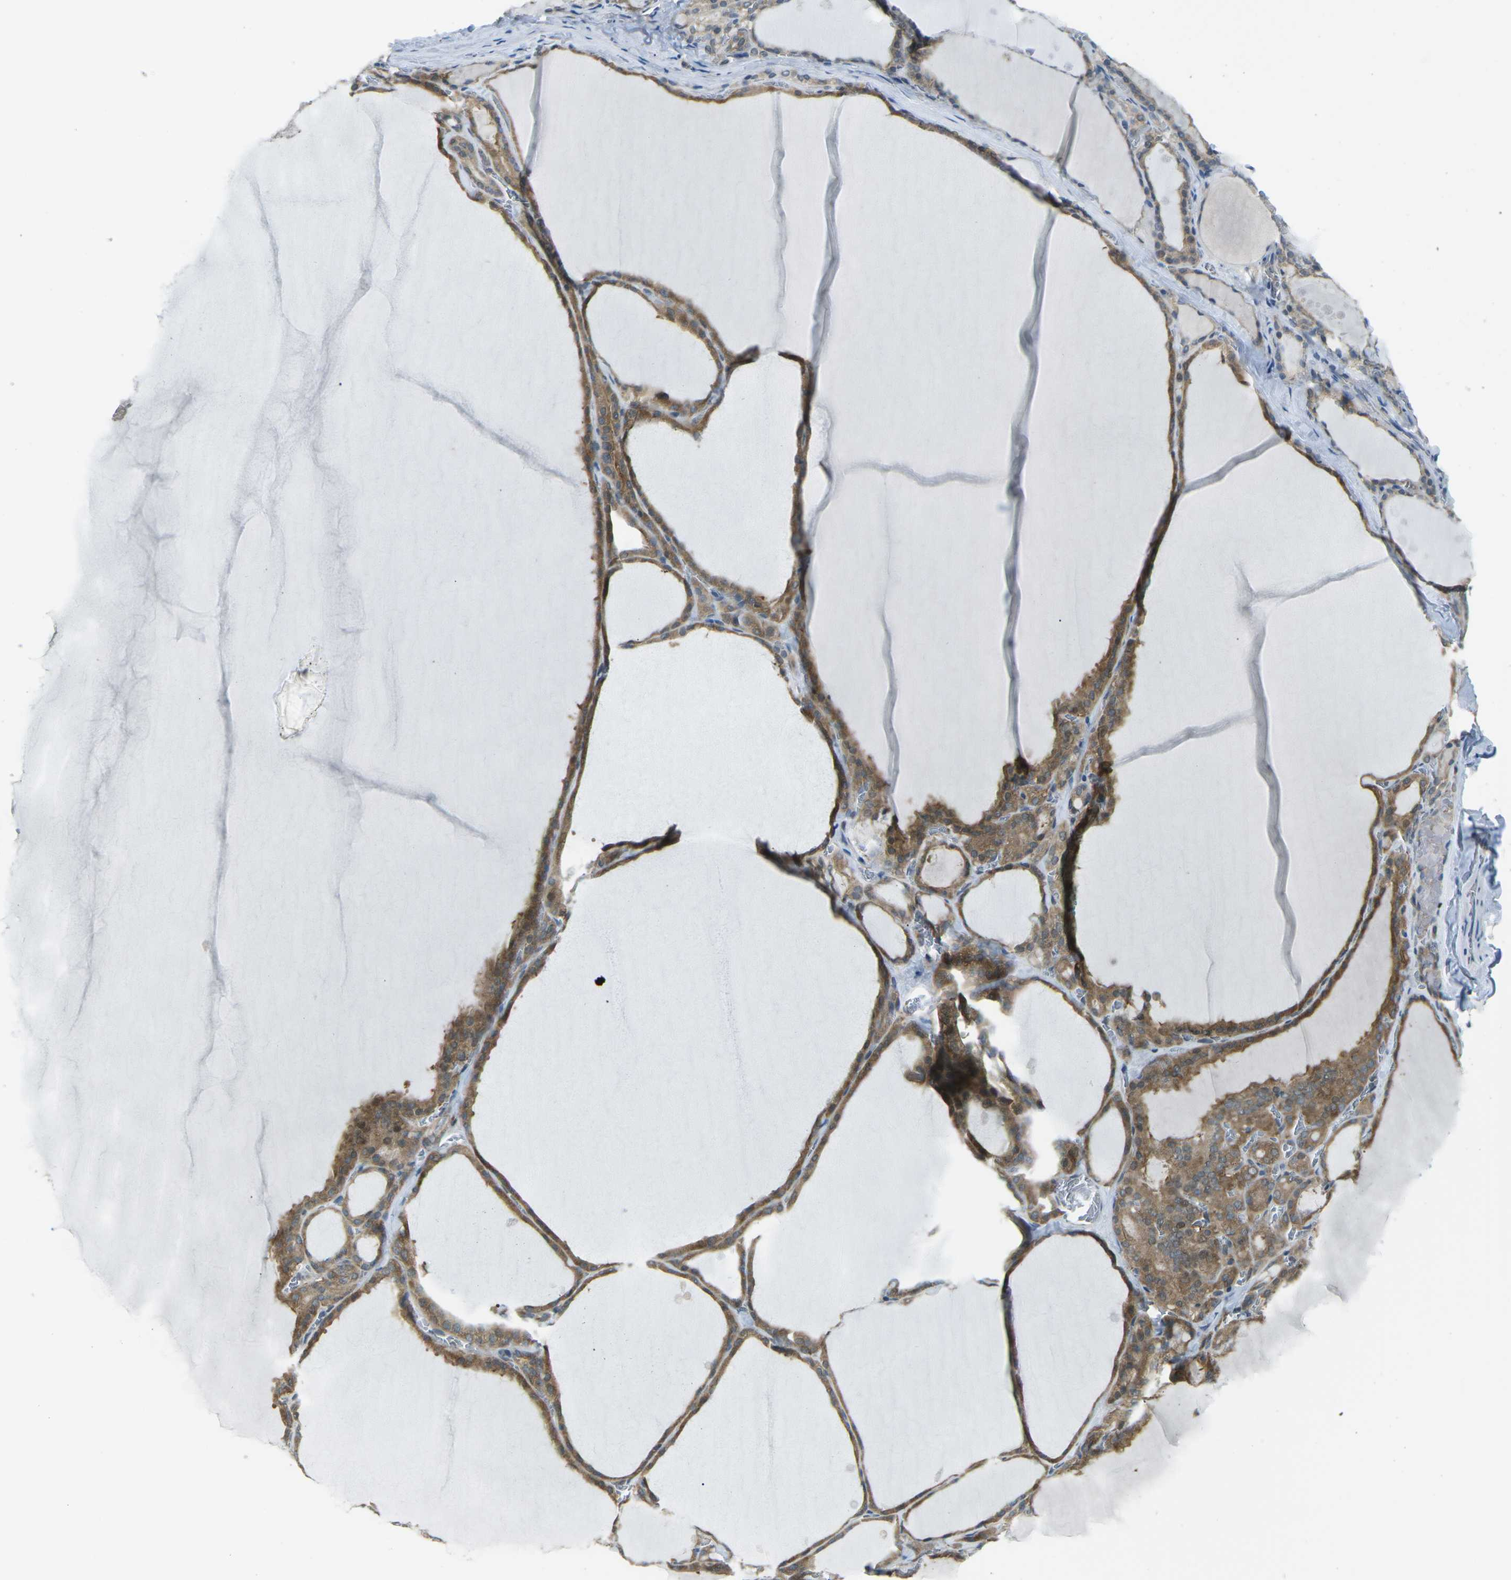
{"staining": {"intensity": "moderate", "quantity": ">75%", "location": "cytoplasmic/membranous"}, "tissue": "thyroid gland", "cell_type": "Glandular cells", "image_type": "normal", "snomed": [{"axis": "morphology", "description": "Normal tissue, NOS"}, {"axis": "topography", "description": "Thyroid gland"}], "caption": "Immunohistochemistry photomicrograph of normal human thyroid gland stained for a protein (brown), which reveals medium levels of moderate cytoplasmic/membranous staining in about >75% of glandular cells.", "gene": "PIEZO2", "patient": {"sex": "male", "age": 56}}